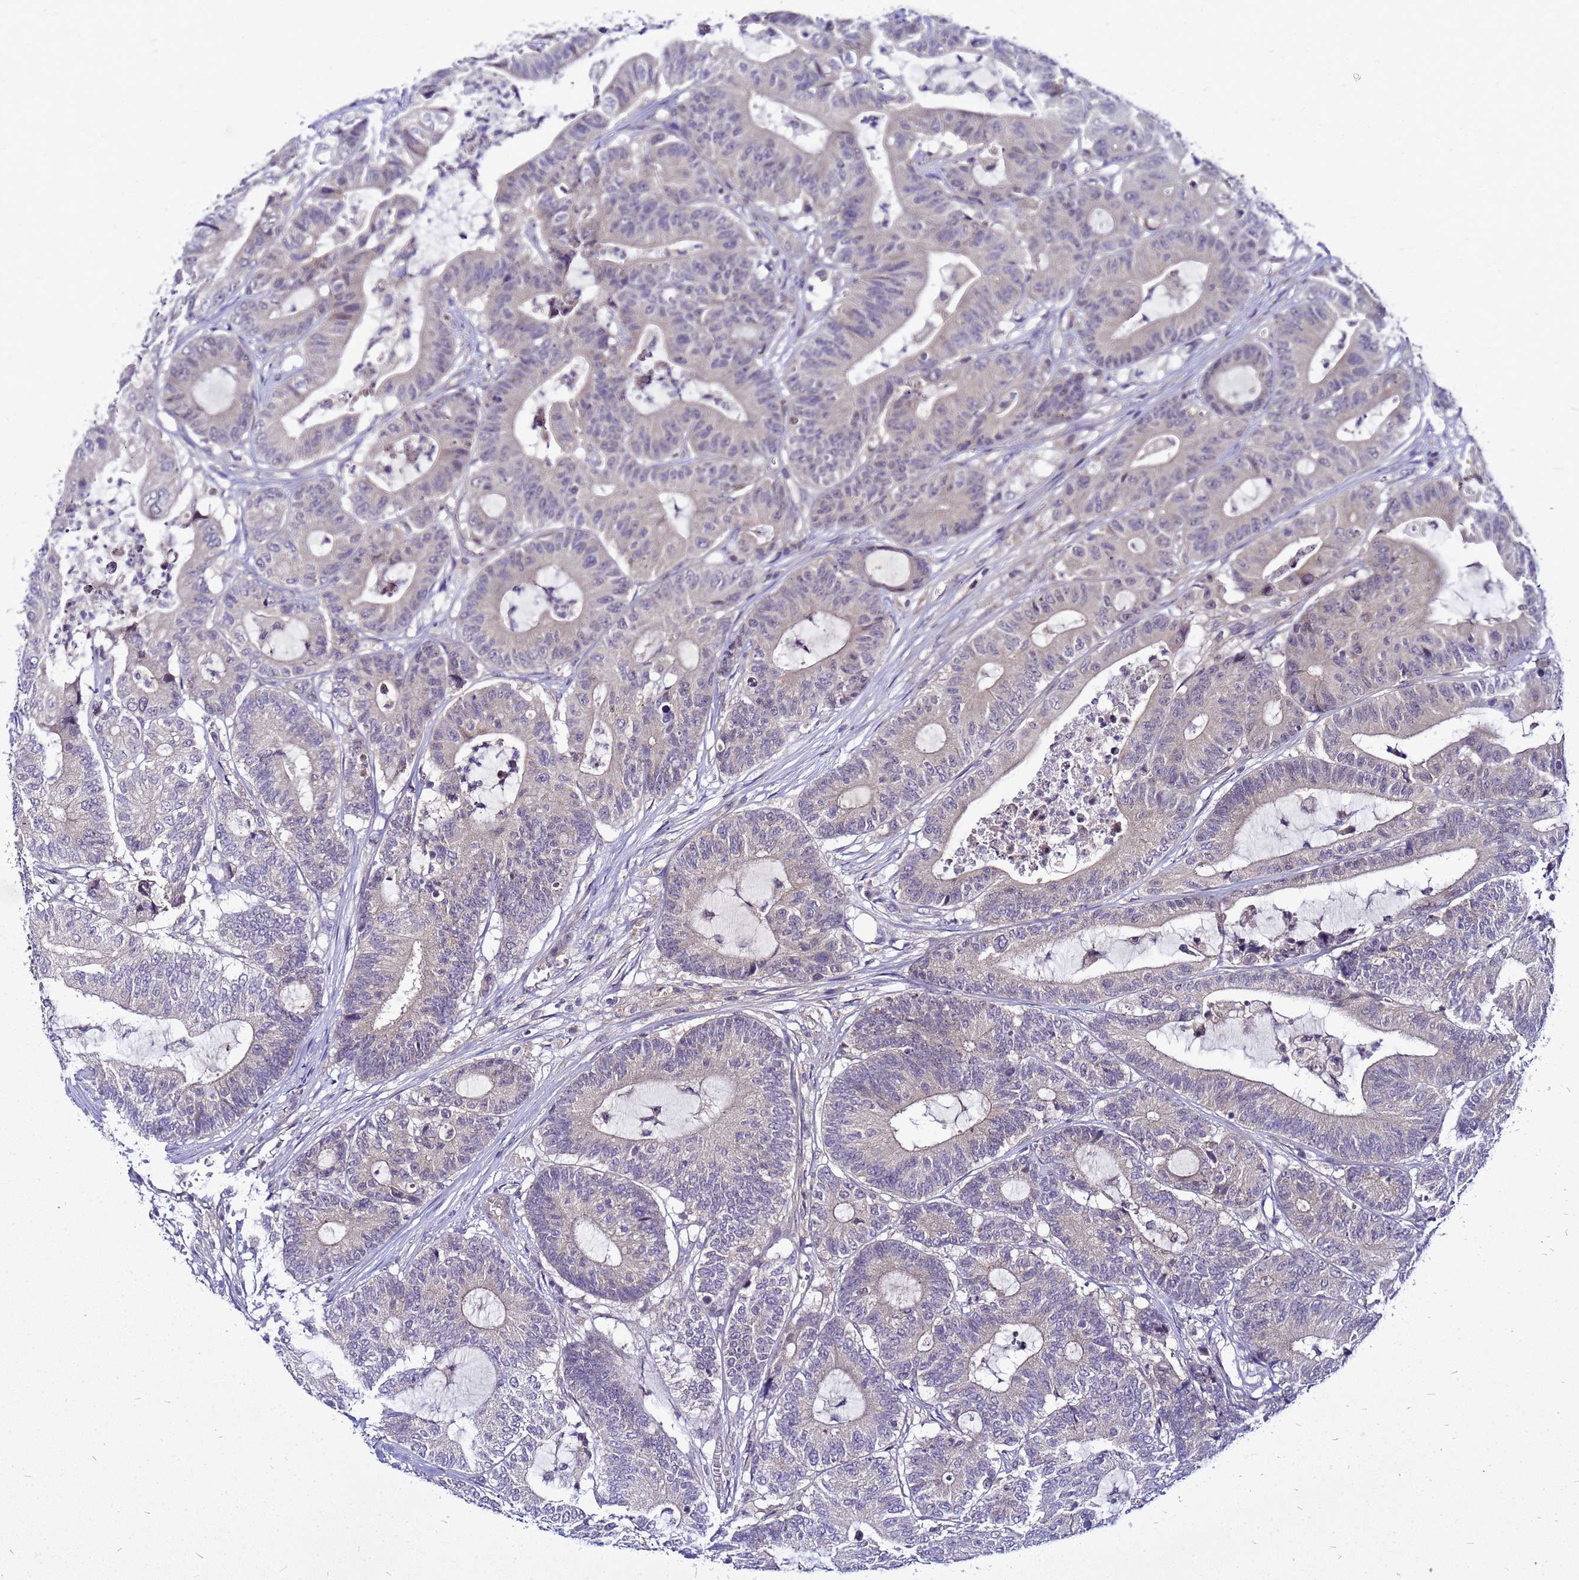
{"staining": {"intensity": "negative", "quantity": "none", "location": "none"}, "tissue": "colorectal cancer", "cell_type": "Tumor cells", "image_type": "cancer", "snomed": [{"axis": "morphology", "description": "Adenocarcinoma, NOS"}, {"axis": "topography", "description": "Colon"}], "caption": "This is a histopathology image of immunohistochemistry (IHC) staining of colorectal adenocarcinoma, which shows no staining in tumor cells.", "gene": "SAT1", "patient": {"sex": "female", "age": 84}}